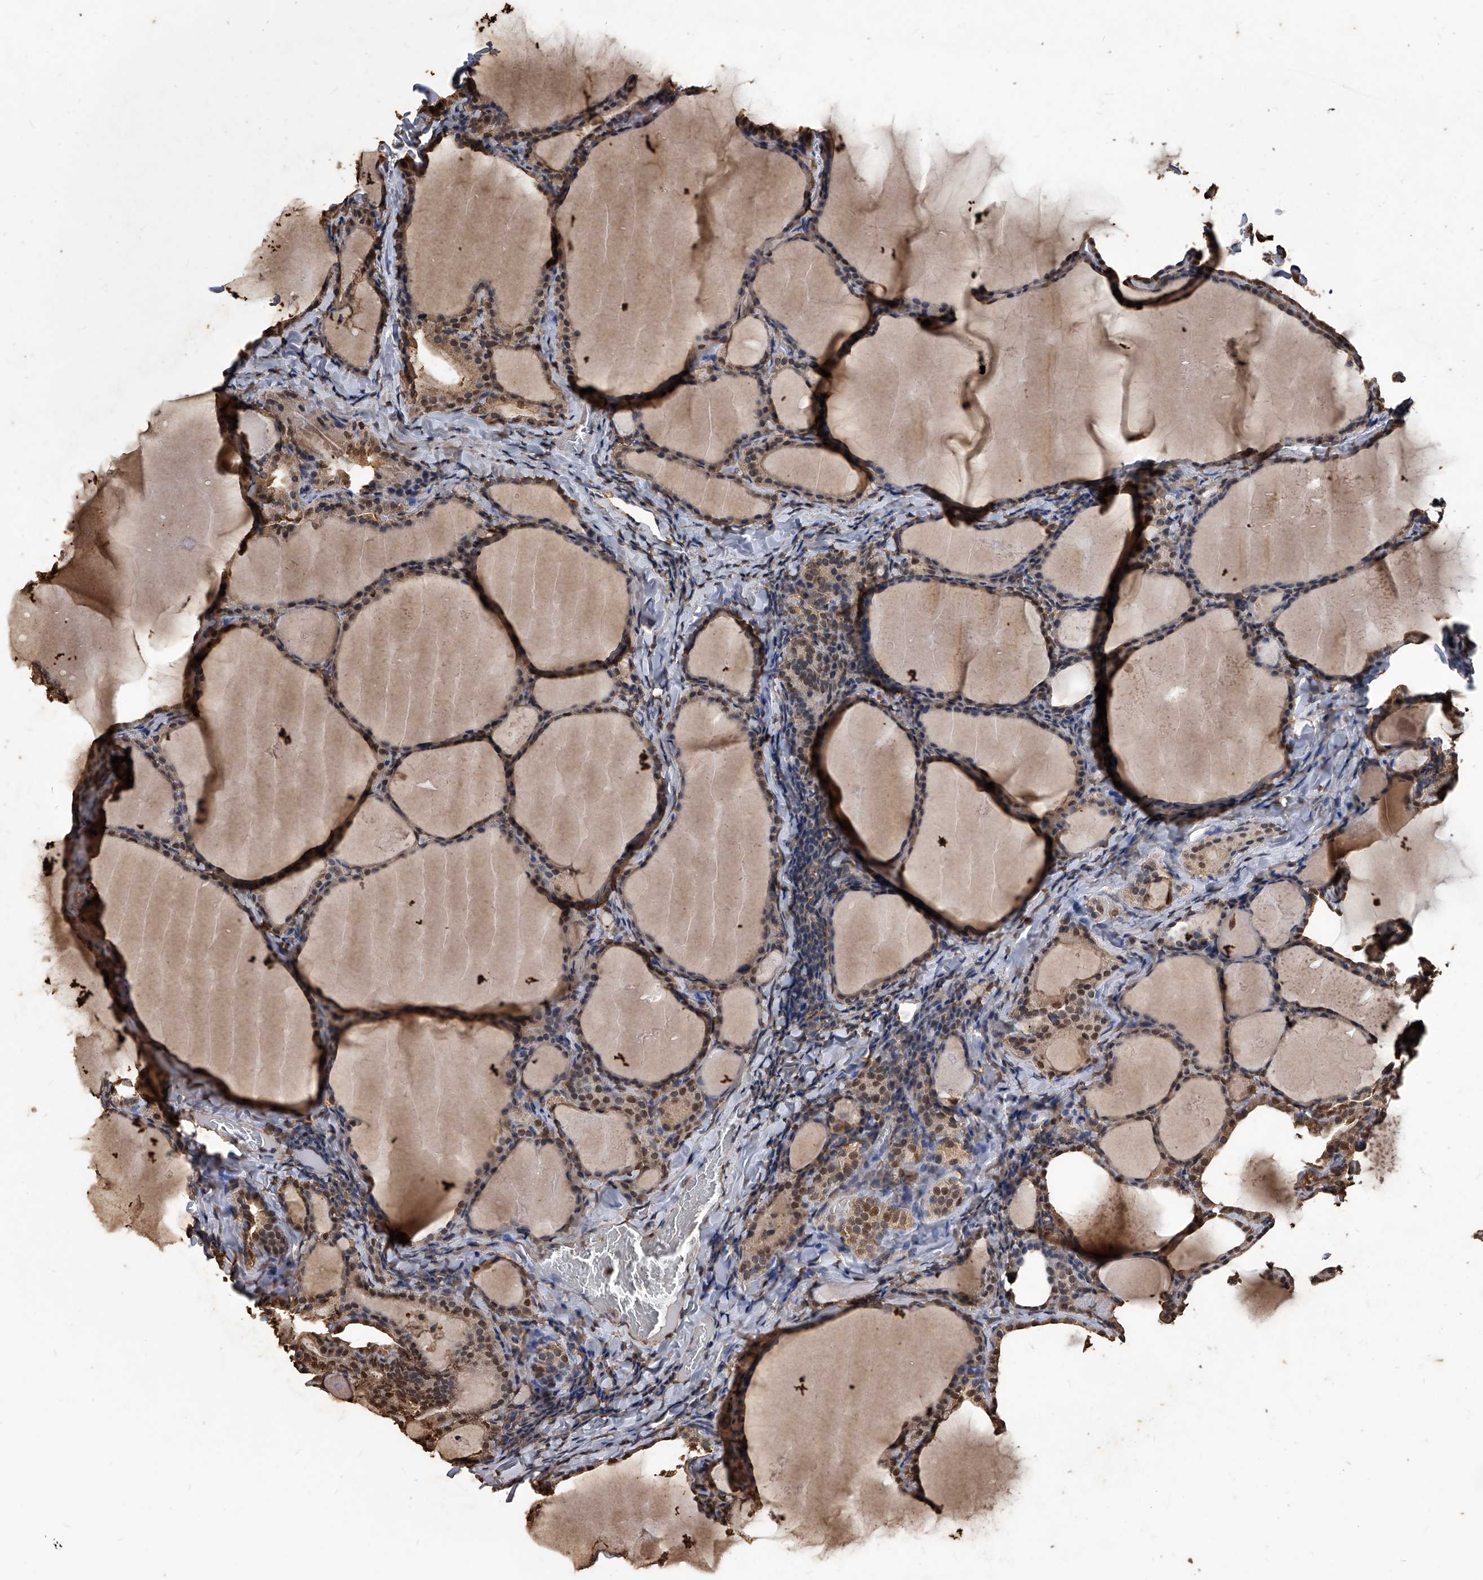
{"staining": {"intensity": "weak", "quantity": "25%-75%", "location": "cytoplasmic/membranous,nuclear"}, "tissue": "thyroid cancer", "cell_type": "Tumor cells", "image_type": "cancer", "snomed": [{"axis": "morphology", "description": "Papillary adenocarcinoma, NOS"}, {"axis": "topography", "description": "Thyroid gland"}], "caption": "Thyroid cancer tissue reveals weak cytoplasmic/membranous and nuclear staining in approximately 25%-75% of tumor cells, visualized by immunohistochemistry.", "gene": "FBXL4", "patient": {"sex": "female", "age": 42}}